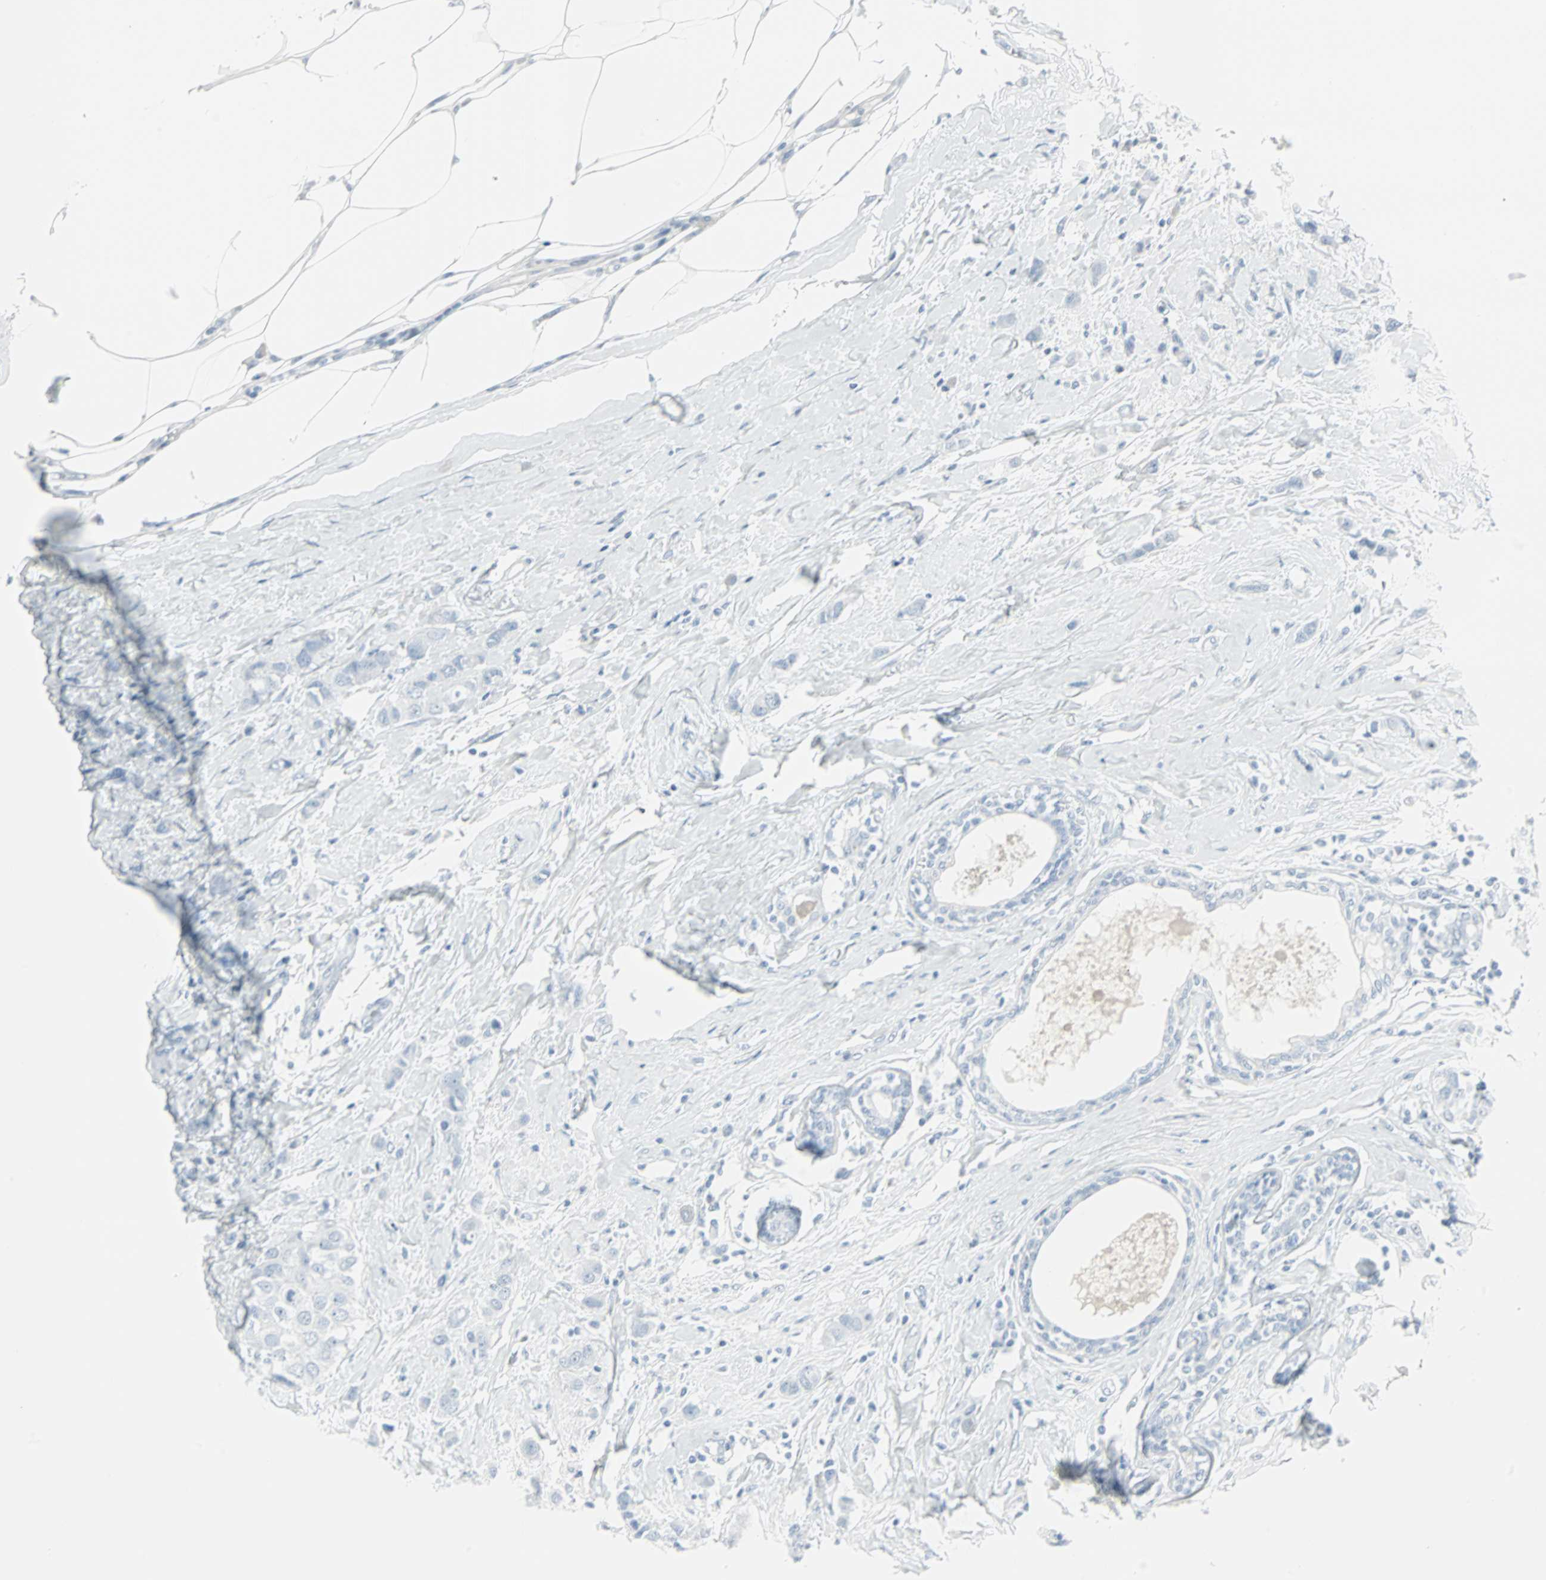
{"staining": {"intensity": "negative", "quantity": "none", "location": "none"}, "tissue": "breast cancer", "cell_type": "Tumor cells", "image_type": "cancer", "snomed": [{"axis": "morphology", "description": "Duct carcinoma"}, {"axis": "topography", "description": "Breast"}], "caption": "Human intraductal carcinoma (breast) stained for a protein using IHC exhibits no positivity in tumor cells.", "gene": "LANCL3", "patient": {"sex": "female", "age": 50}}